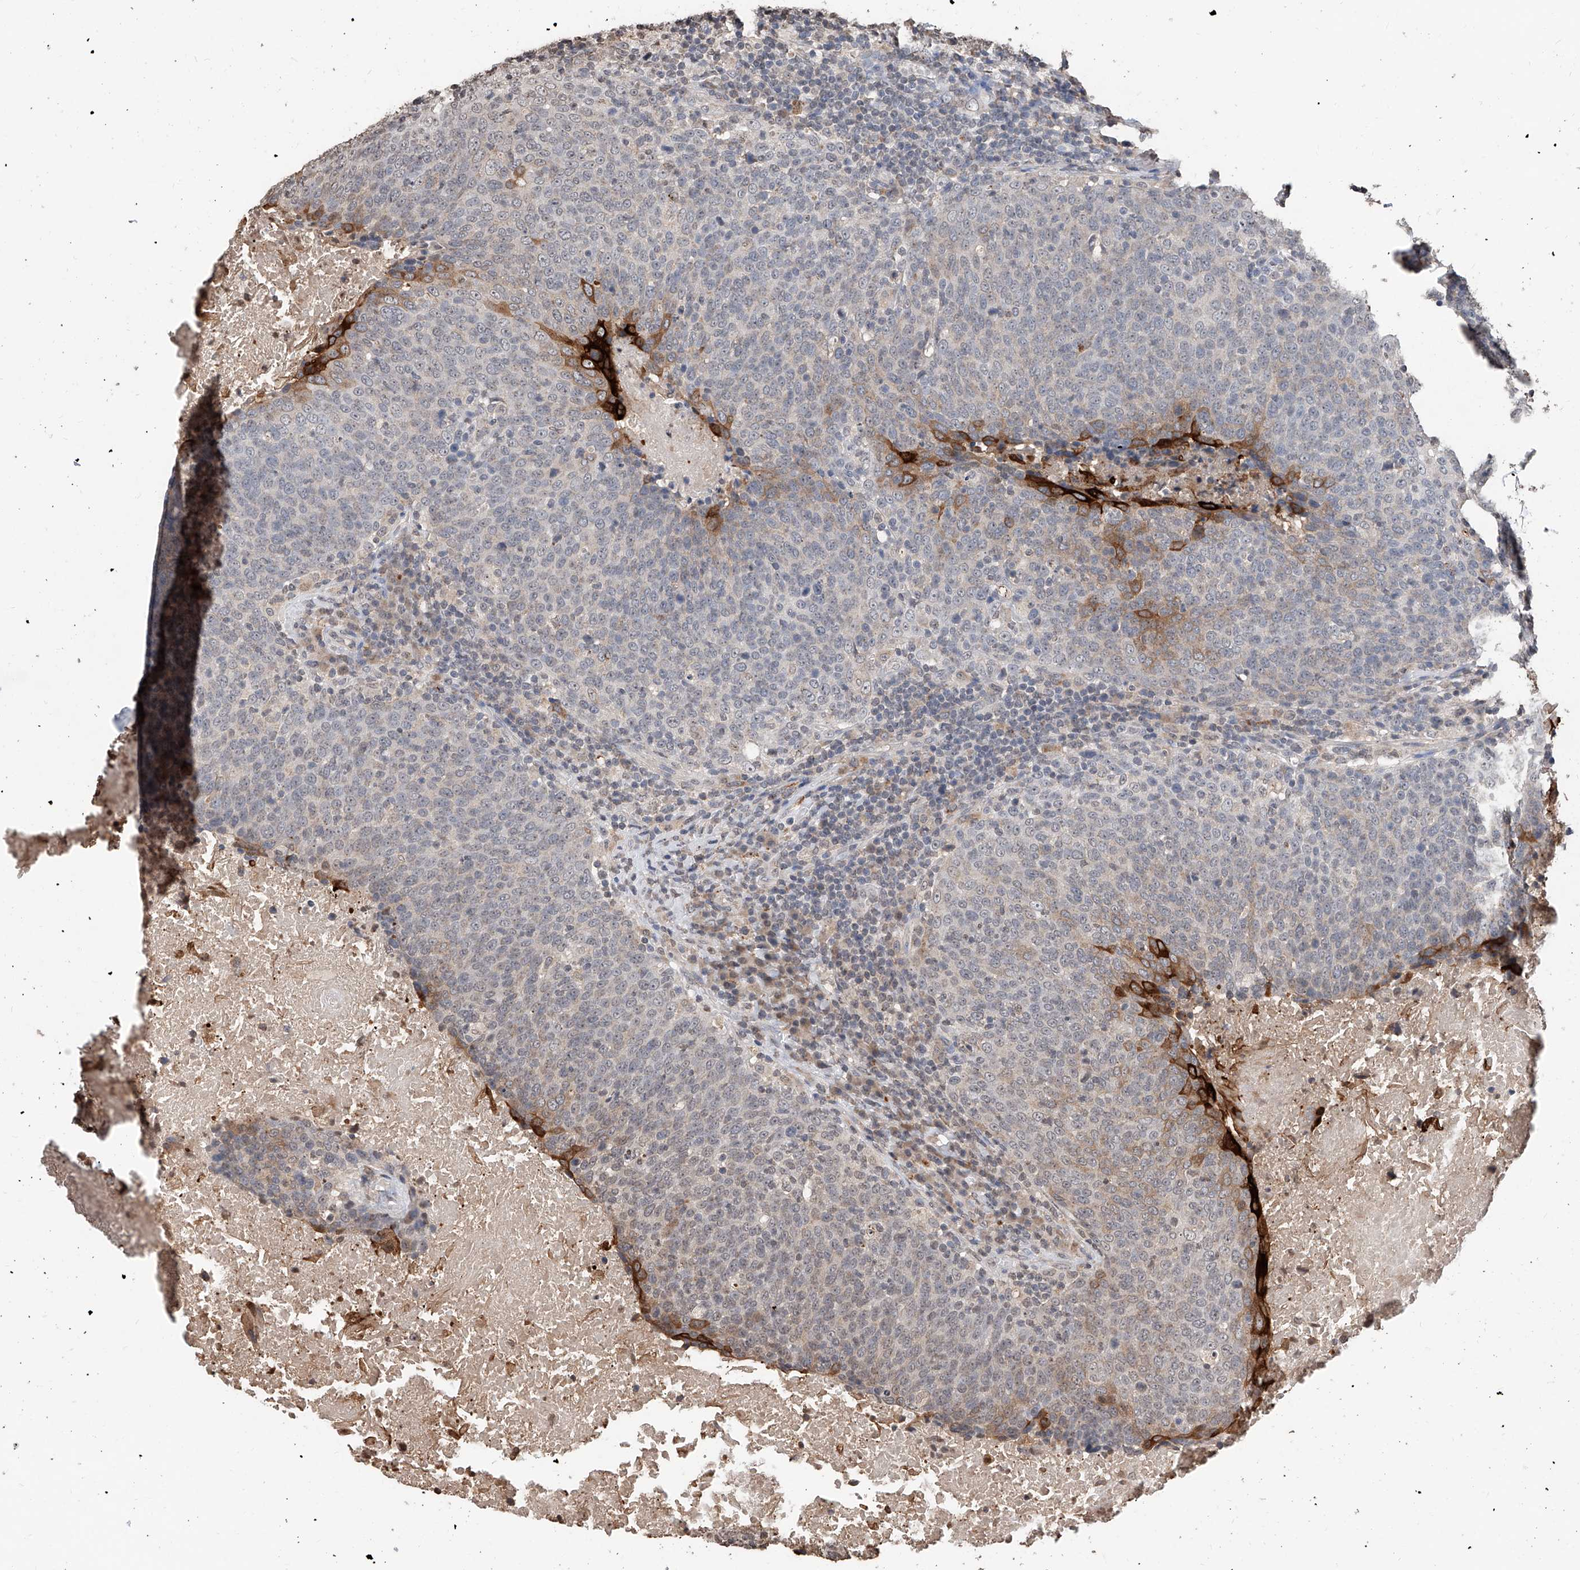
{"staining": {"intensity": "strong", "quantity": "<25%", "location": "cytoplasmic/membranous"}, "tissue": "head and neck cancer", "cell_type": "Tumor cells", "image_type": "cancer", "snomed": [{"axis": "morphology", "description": "Squamous cell carcinoma, NOS"}, {"axis": "morphology", "description": "Squamous cell carcinoma, metastatic, NOS"}, {"axis": "topography", "description": "Lymph node"}, {"axis": "topography", "description": "Head-Neck"}], "caption": "Human head and neck metastatic squamous cell carcinoma stained with a brown dye exhibits strong cytoplasmic/membranous positive positivity in approximately <25% of tumor cells.", "gene": "RP9", "patient": {"sex": "male", "age": 62}}